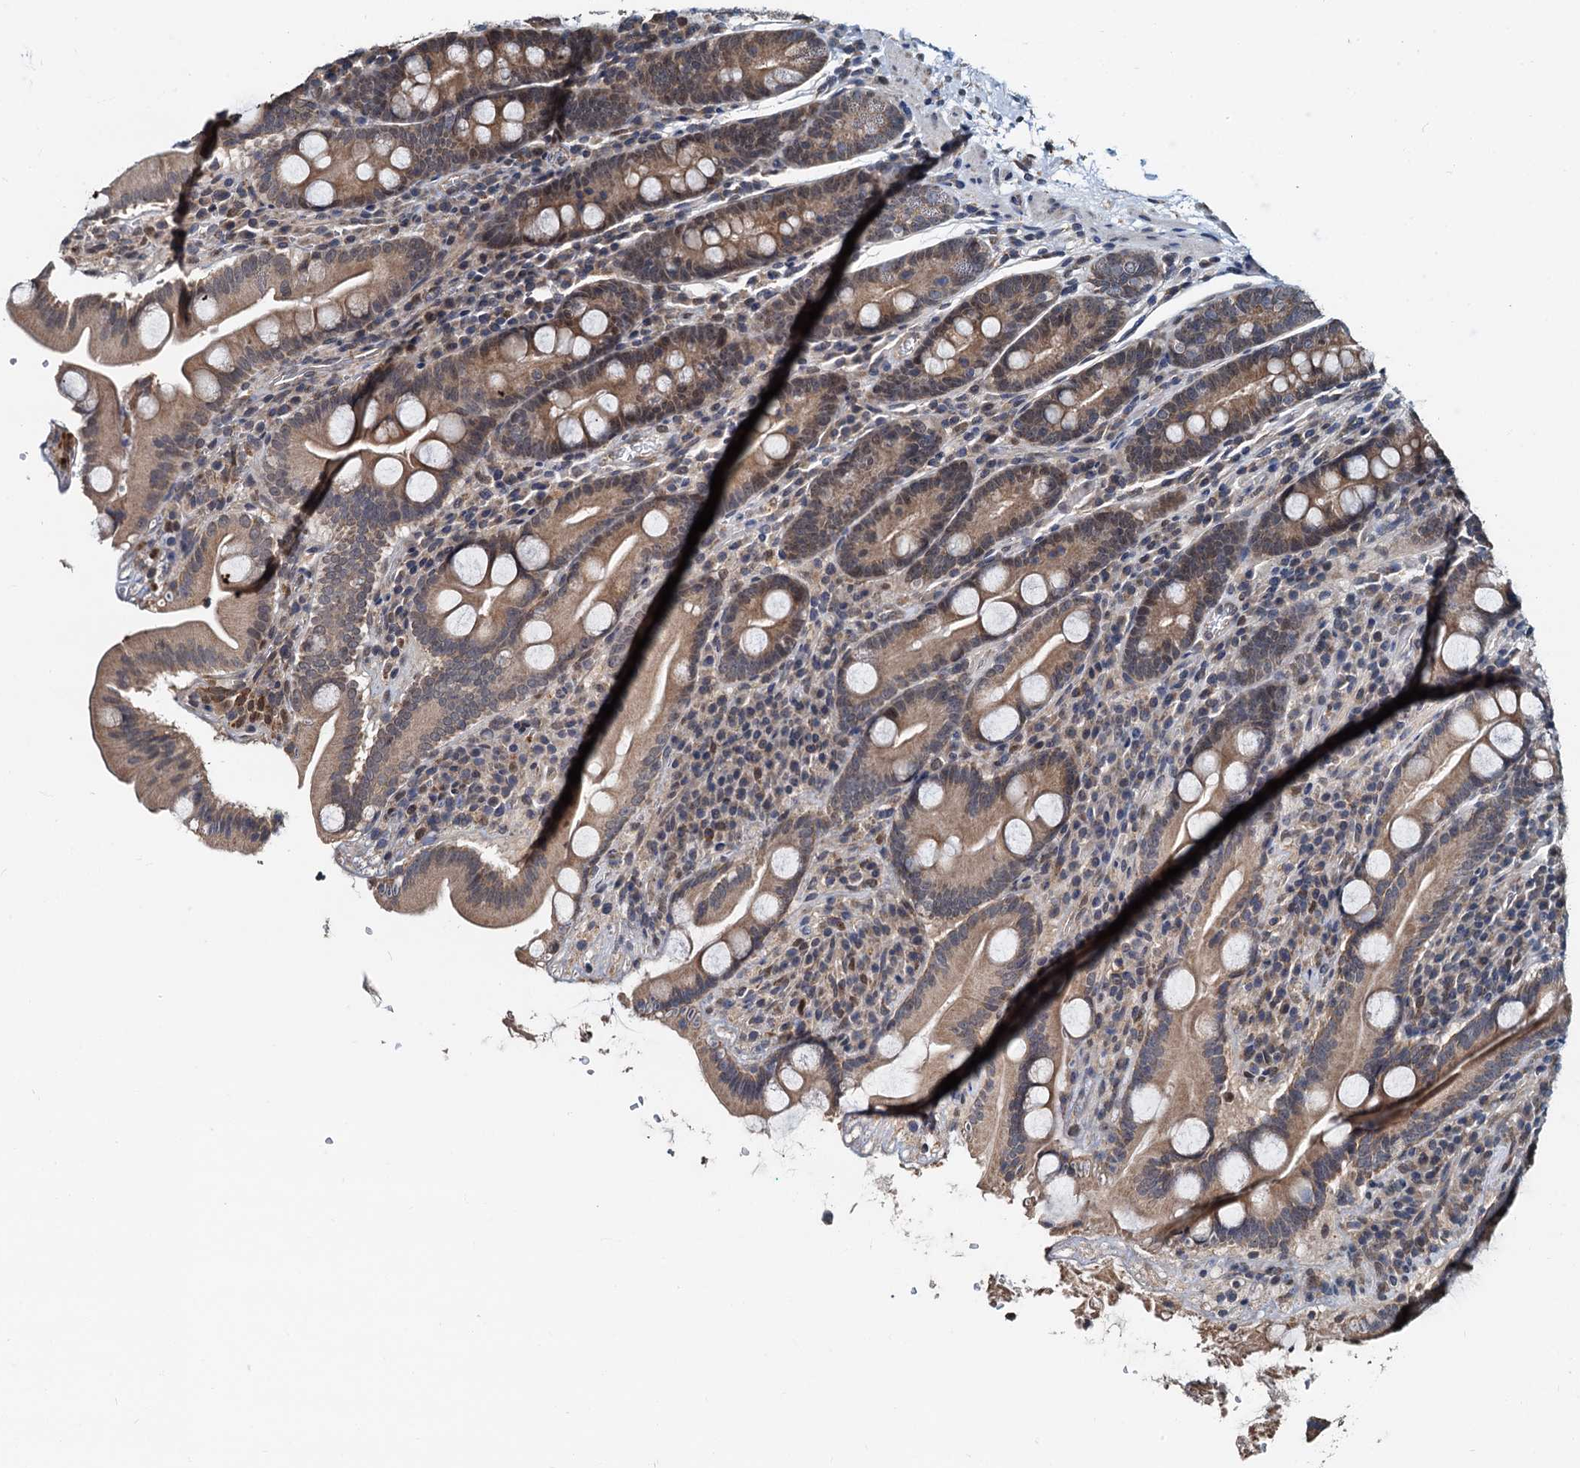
{"staining": {"intensity": "moderate", "quantity": ">75%", "location": "cytoplasmic/membranous"}, "tissue": "duodenum", "cell_type": "Glandular cells", "image_type": "normal", "snomed": [{"axis": "morphology", "description": "Normal tissue, NOS"}, {"axis": "topography", "description": "Duodenum"}], "caption": "Protein expression analysis of normal human duodenum reveals moderate cytoplasmic/membranous expression in about >75% of glandular cells. (IHC, brightfield microscopy, high magnification).", "gene": "MCMBP", "patient": {"sex": "male", "age": 35}}